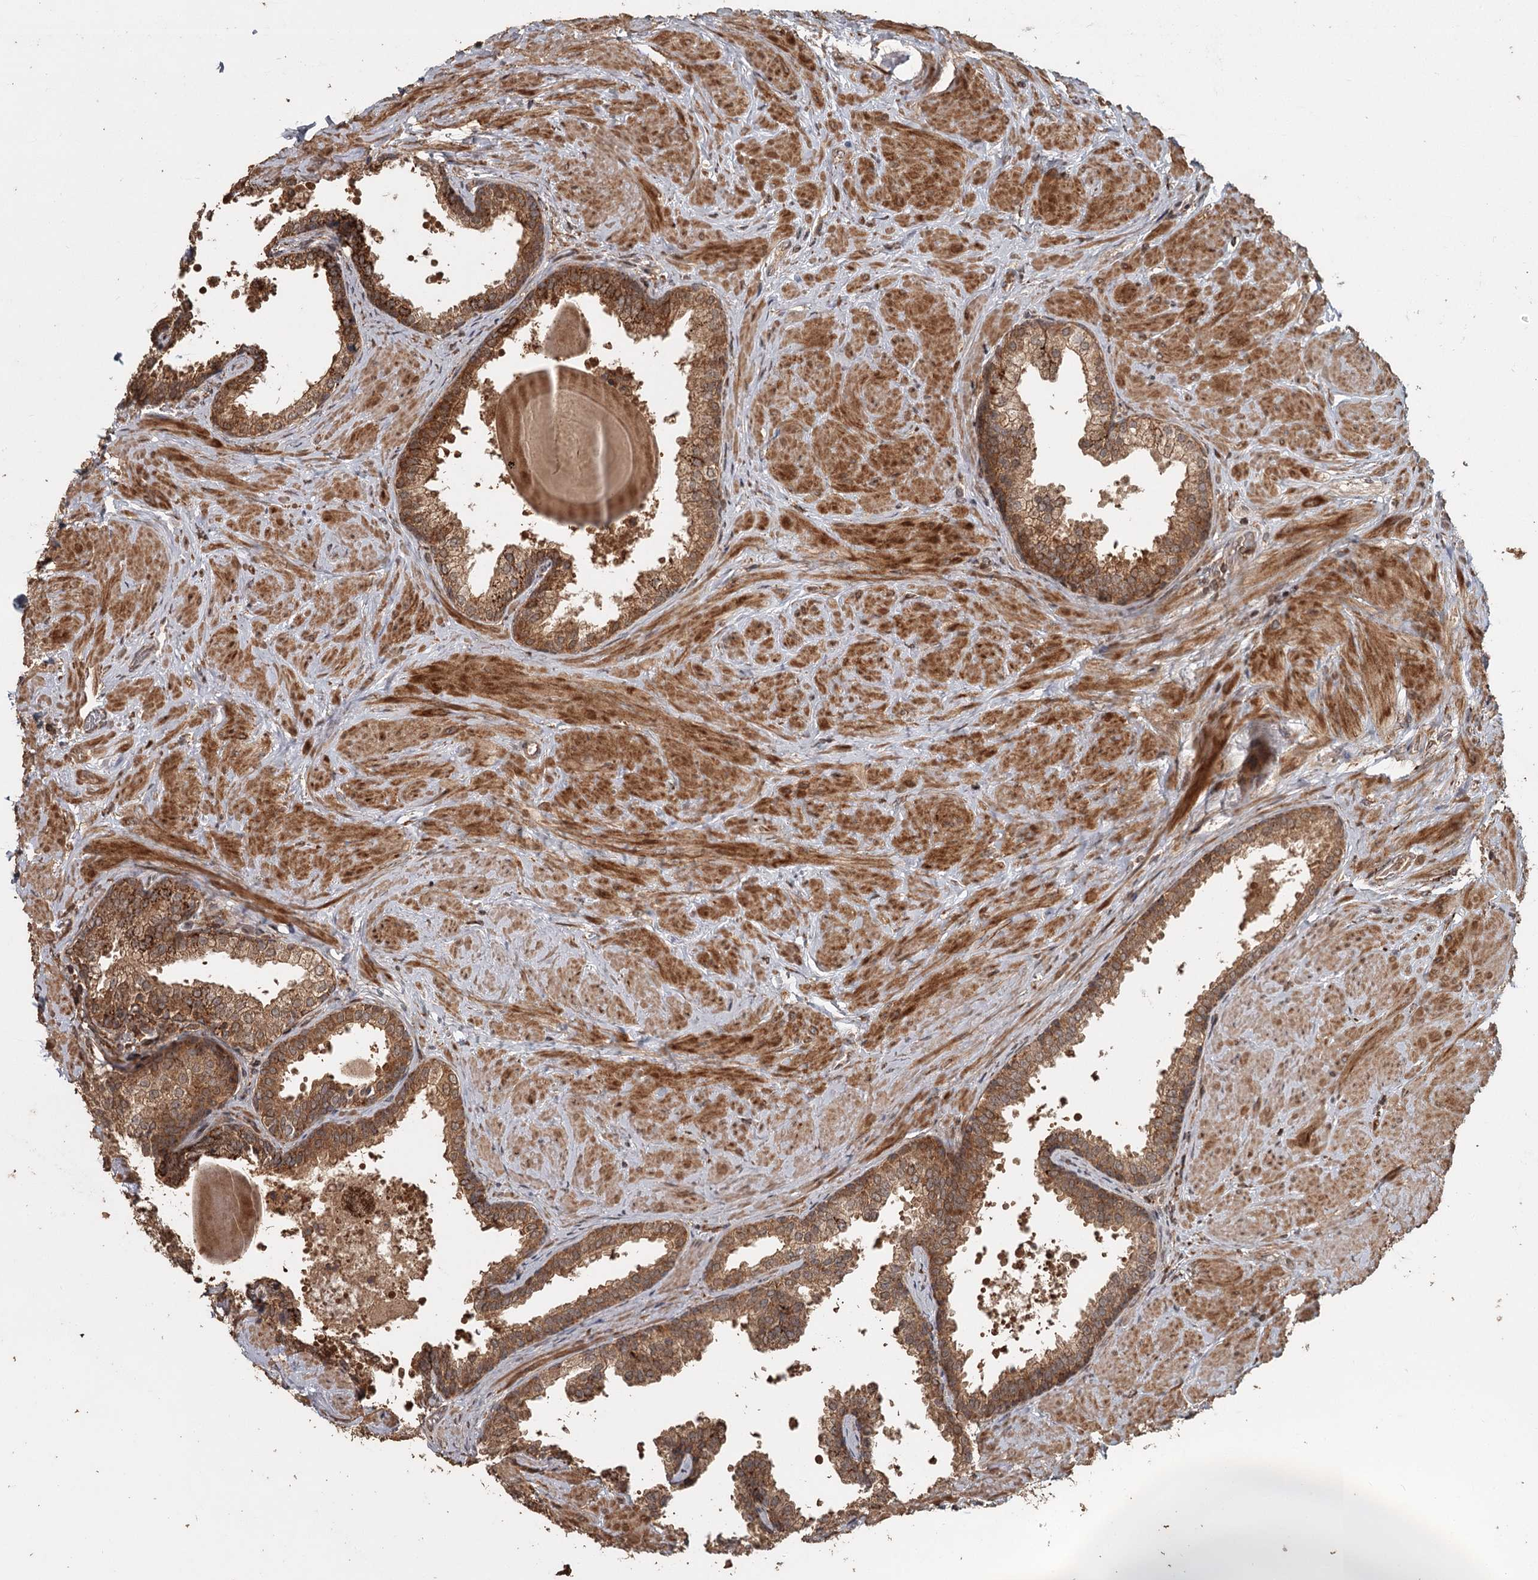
{"staining": {"intensity": "moderate", "quantity": ">75%", "location": "cytoplasmic/membranous"}, "tissue": "prostate", "cell_type": "Glandular cells", "image_type": "normal", "snomed": [{"axis": "morphology", "description": "Normal tissue, NOS"}, {"axis": "topography", "description": "Prostate"}], "caption": "Glandular cells display medium levels of moderate cytoplasmic/membranous positivity in about >75% of cells in benign human prostate.", "gene": "FAXC", "patient": {"sex": "male", "age": 48}}